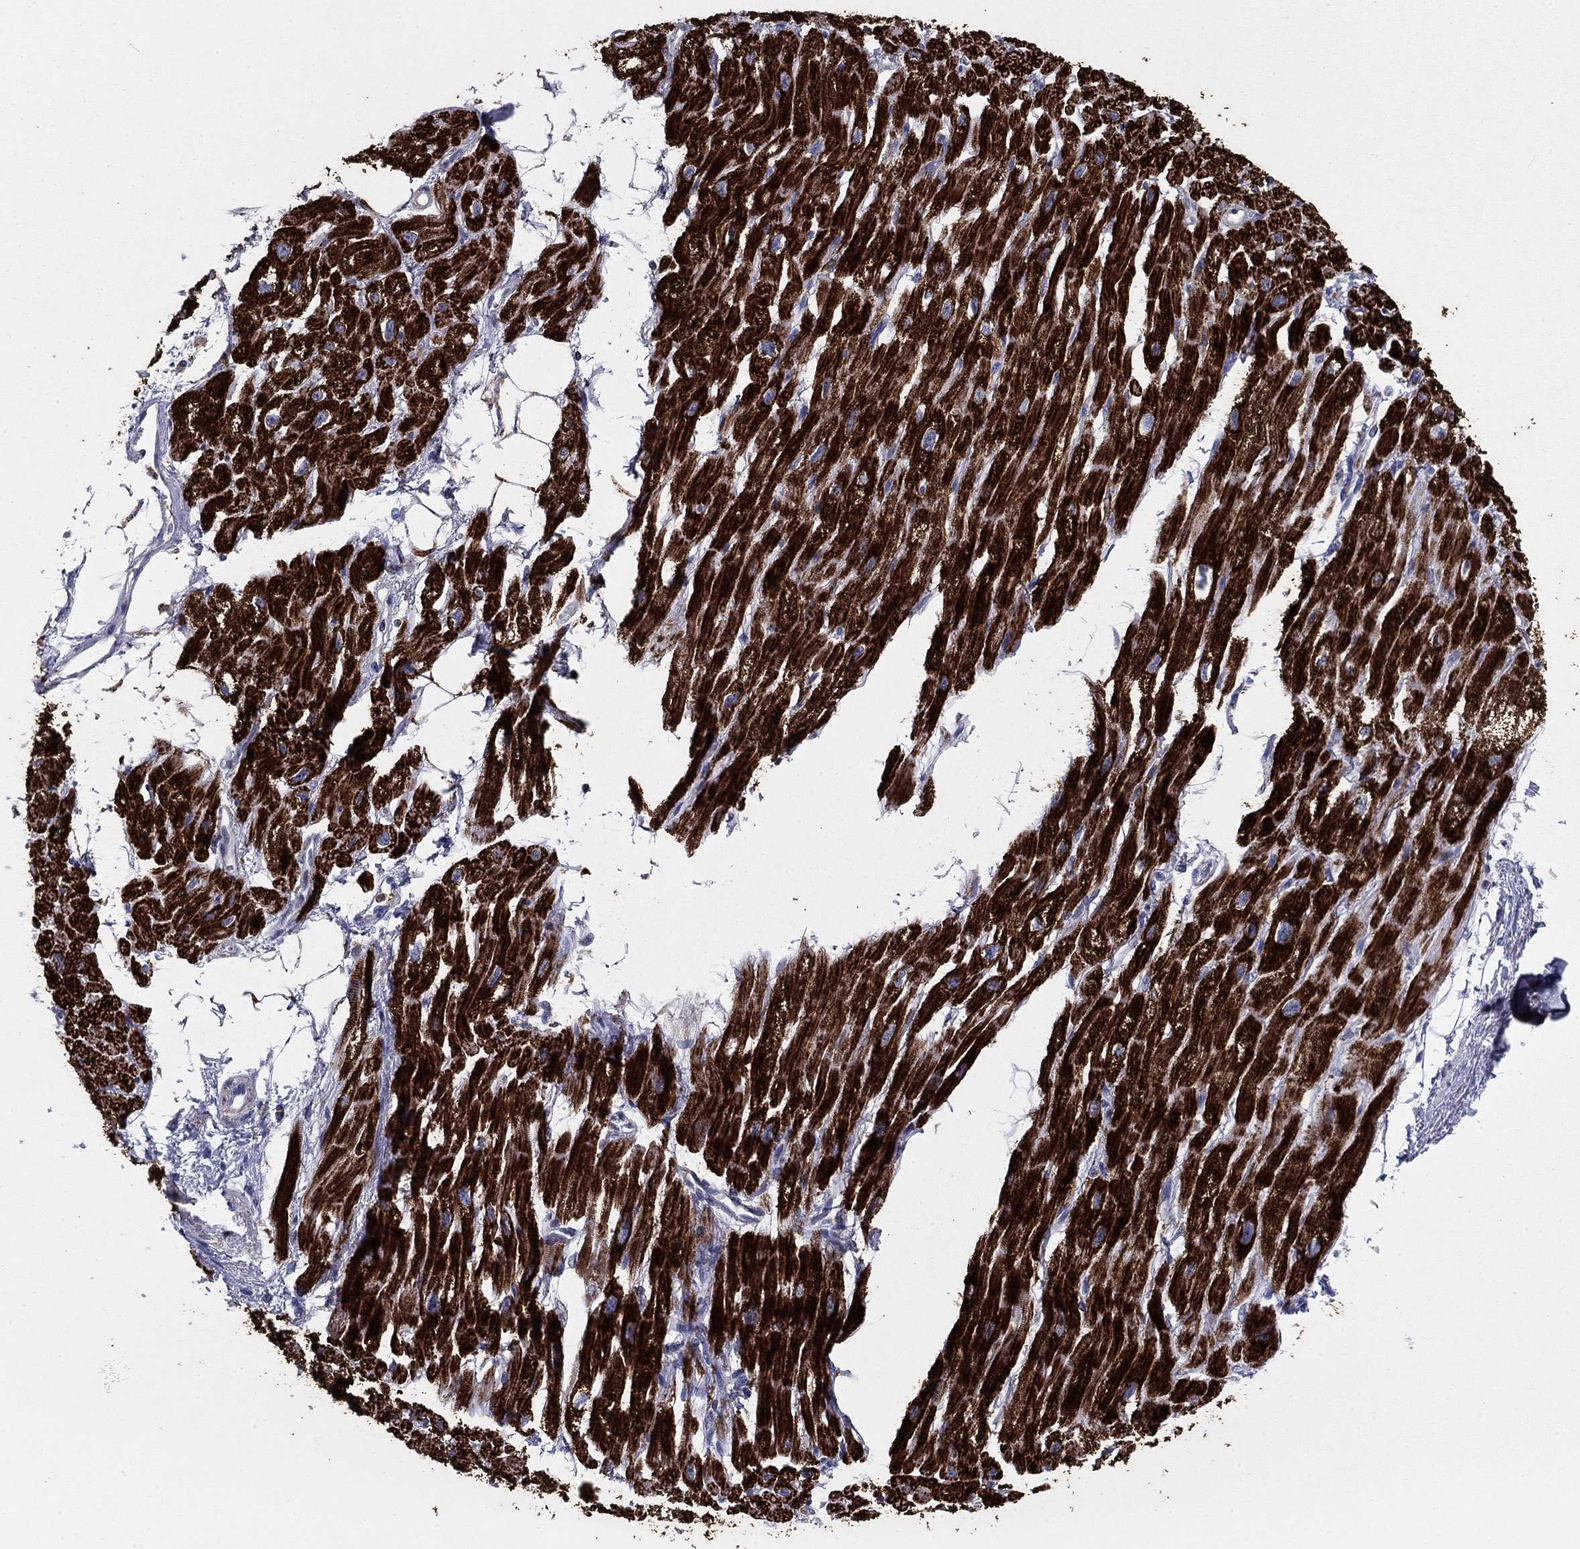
{"staining": {"intensity": "strong", "quantity": ">75%", "location": "cytoplasmic/membranous"}, "tissue": "heart muscle", "cell_type": "Cardiomyocytes", "image_type": "normal", "snomed": [{"axis": "morphology", "description": "Normal tissue, NOS"}, {"axis": "topography", "description": "Heart"}], "caption": "An immunohistochemistry (IHC) micrograph of unremarkable tissue is shown. Protein staining in brown labels strong cytoplasmic/membranous positivity in heart muscle within cardiomyocytes.", "gene": "NDUFA4L2", "patient": {"sex": "male", "age": 66}}